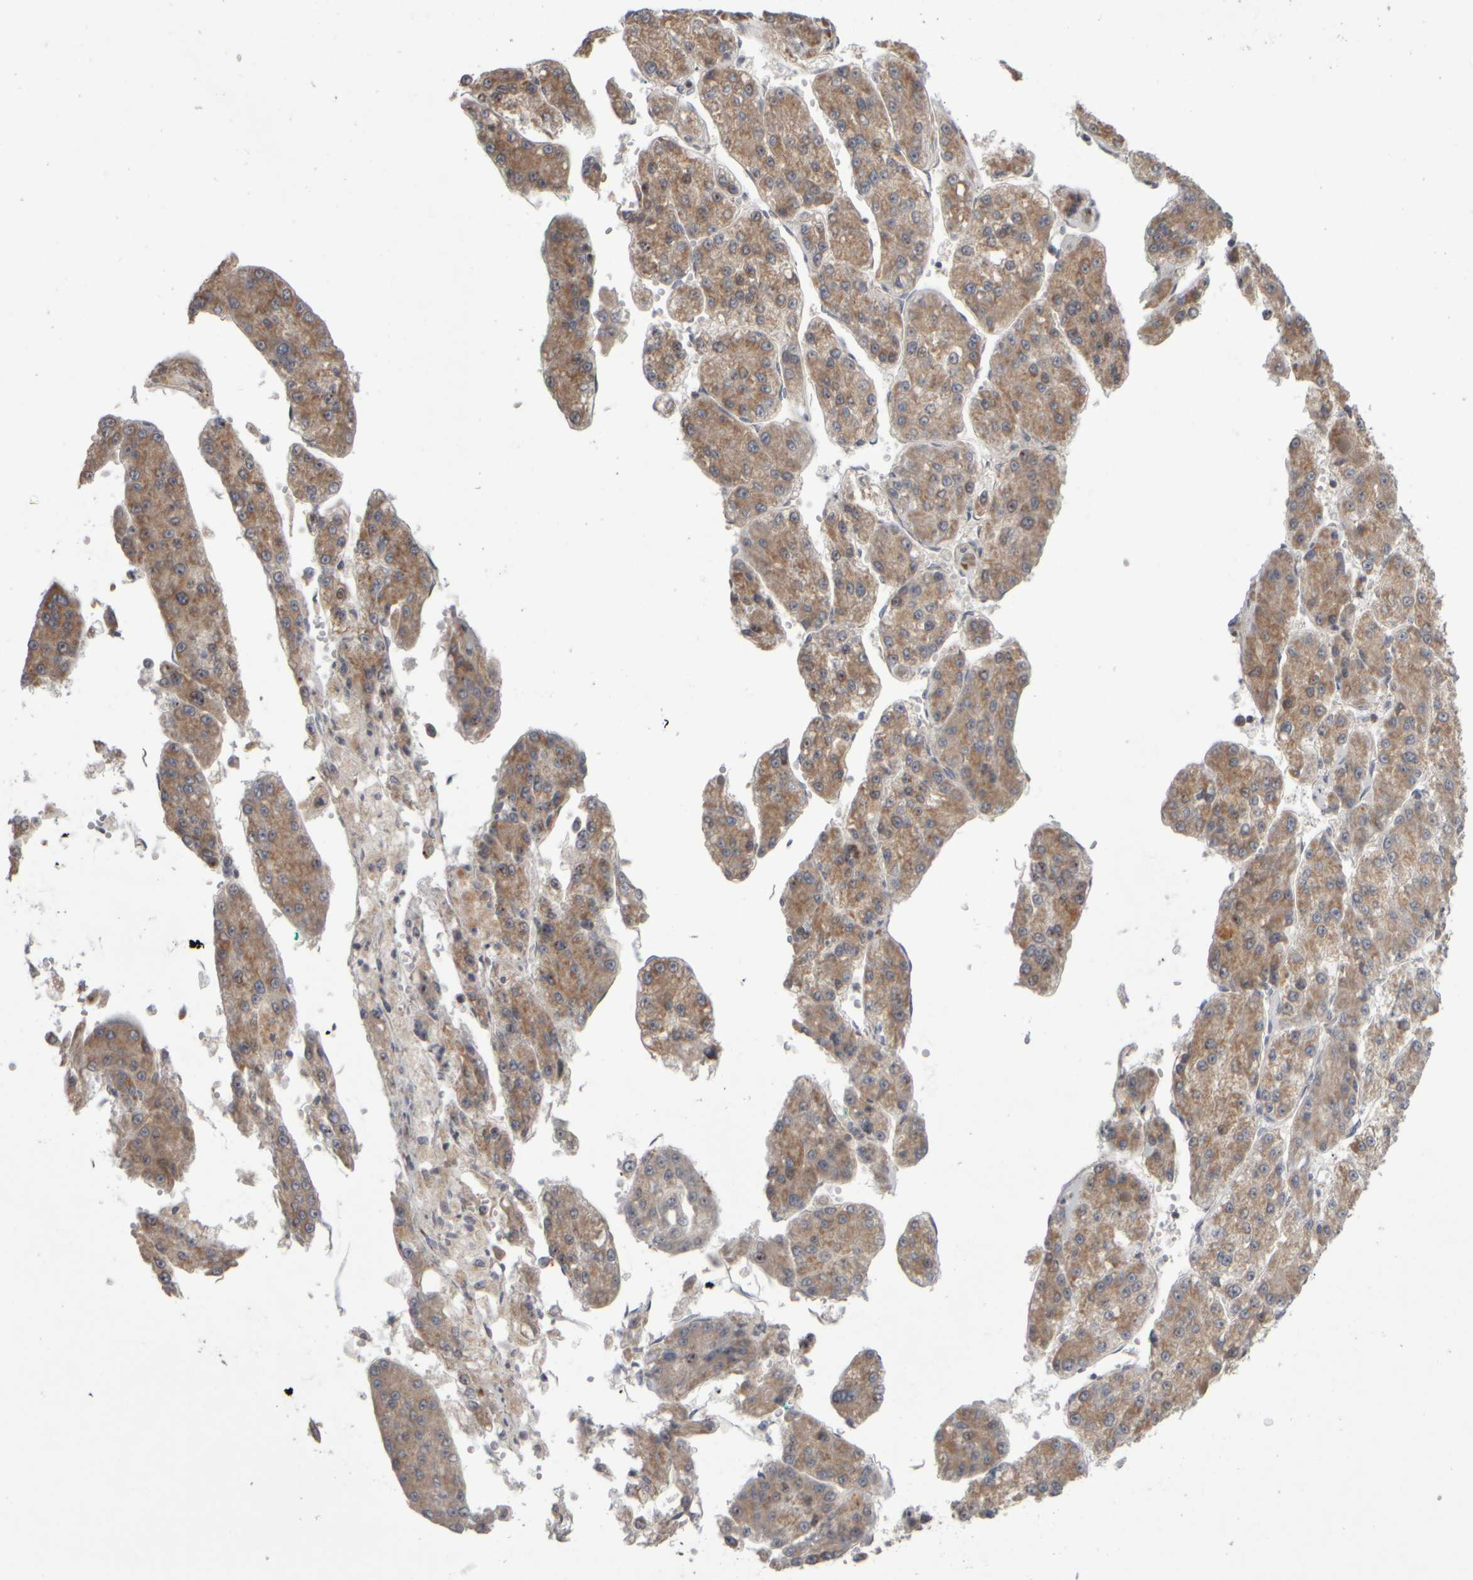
{"staining": {"intensity": "moderate", "quantity": ">75%", "location": "cytoplasmic/membranous"}, "tissue": "liver cancer", "cell_type": "Tumor cells", "image_type": "cancer", "snomed": [{"axis": "morphology", "description": "Carcinoma, Hepatocellular, NOS"}, {"axis": "topography", "description": "Liver"}], "caption": "Brown immunohistochemical staining in human liver cancer (hepatocellular carcinoma) reveals moderate cytoplasmic/membranous positivity in about >75% of tumor cells.", "gene": "SCO1", "patient": {"sex": "female", "age": 73}}